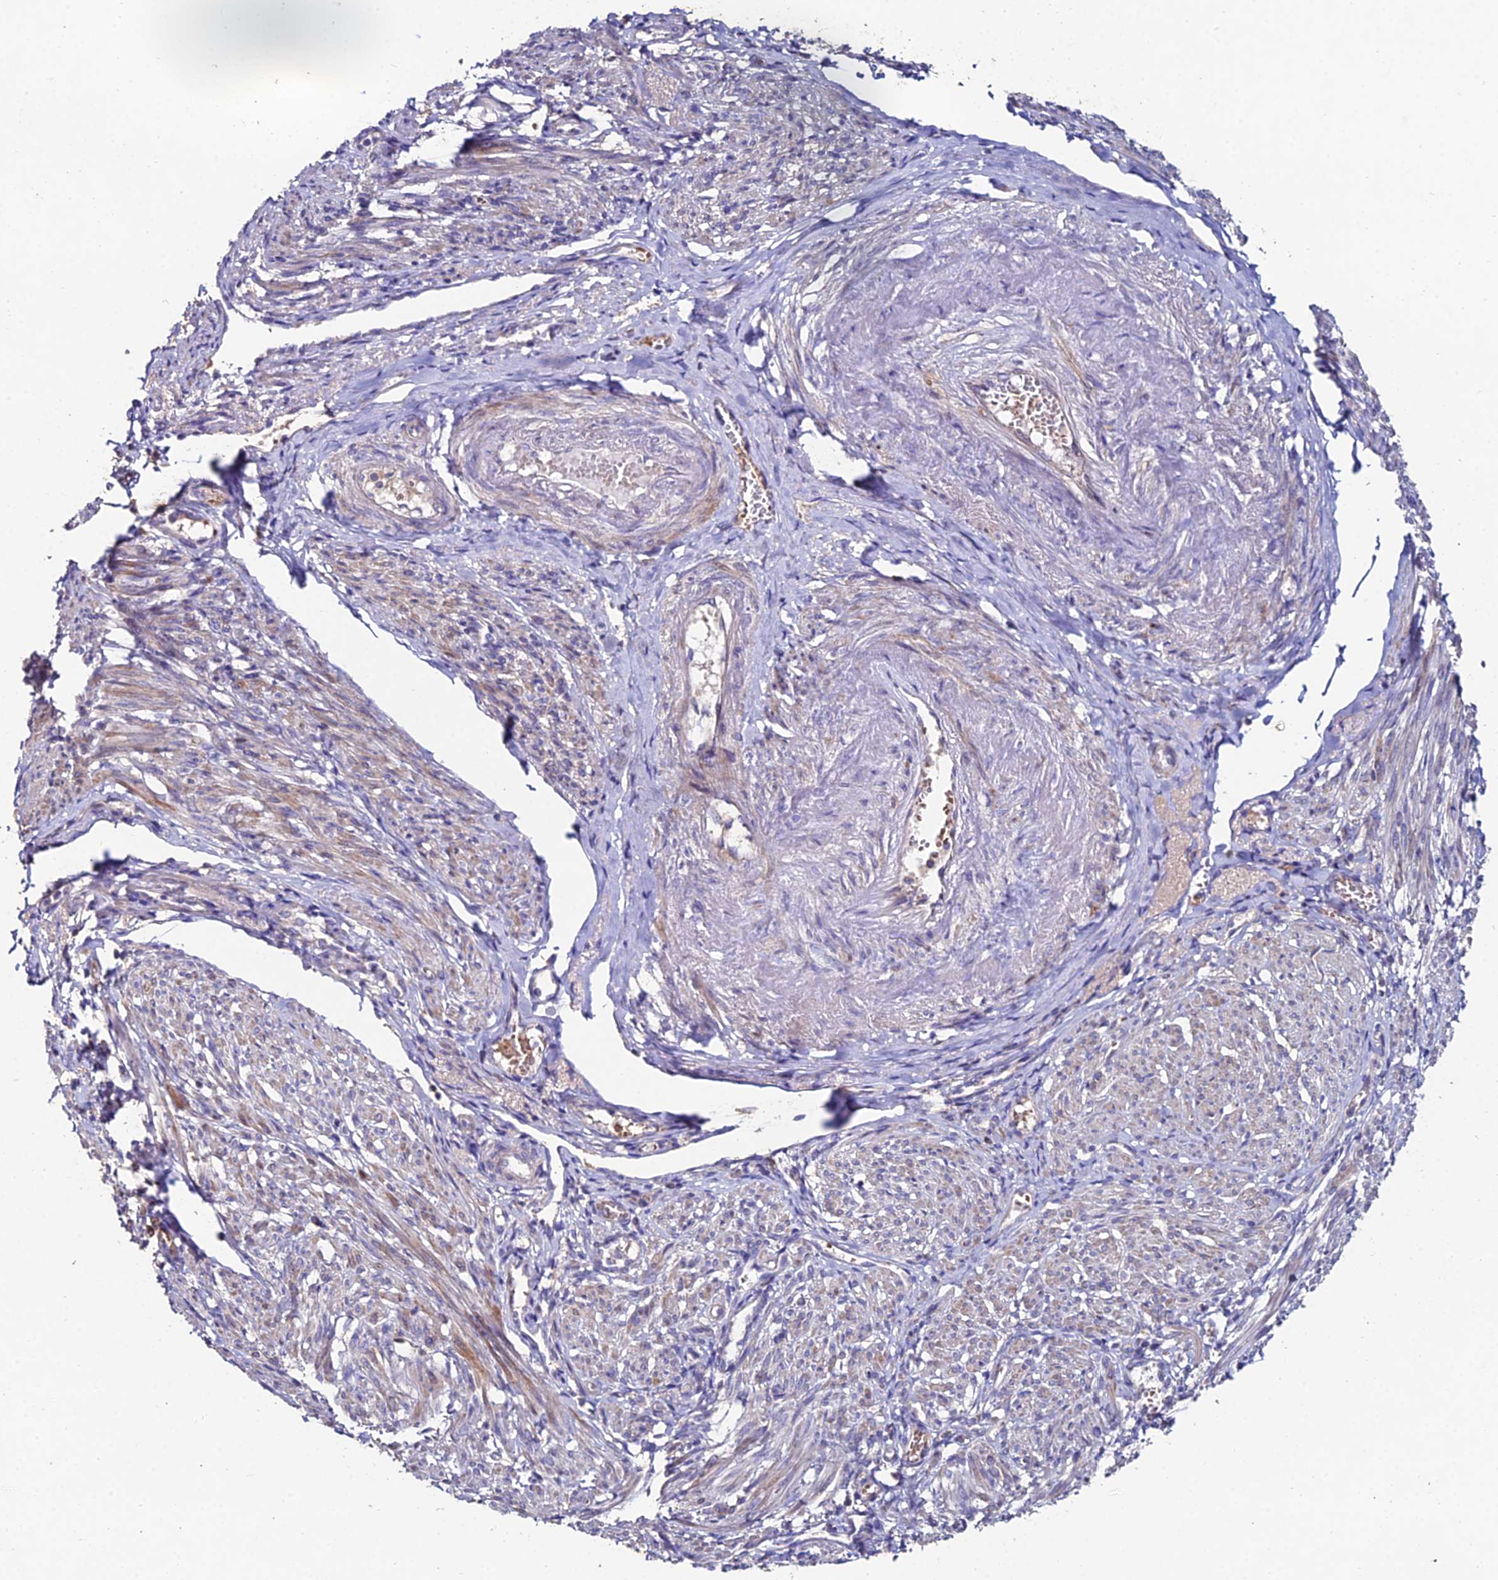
{"staining": {"intensity": "moderate", "quantity": "<25%", "location": "cytoplasmic/membranous"}, "tissue": "smooth muscle", "cell_type": "Smooth muscle cells", "image_type": "normal", "snomed": [{"axis": "morphology", "description": "Normal tissue, NOS"}, {"axis": "topography", "description": "Smooth muscle"}], "caption": "This micrograph reveals normal smooth muscle stained with immunohistochemistry (IHC) to label a protein in brown. The cytoplasmic/membranous of smooth muscle cells show moderate positivity for the protein. Nuclei are counter-stained blue.", "gene": "ESRRG", "patient": {"sex": "female", "age": 39}}